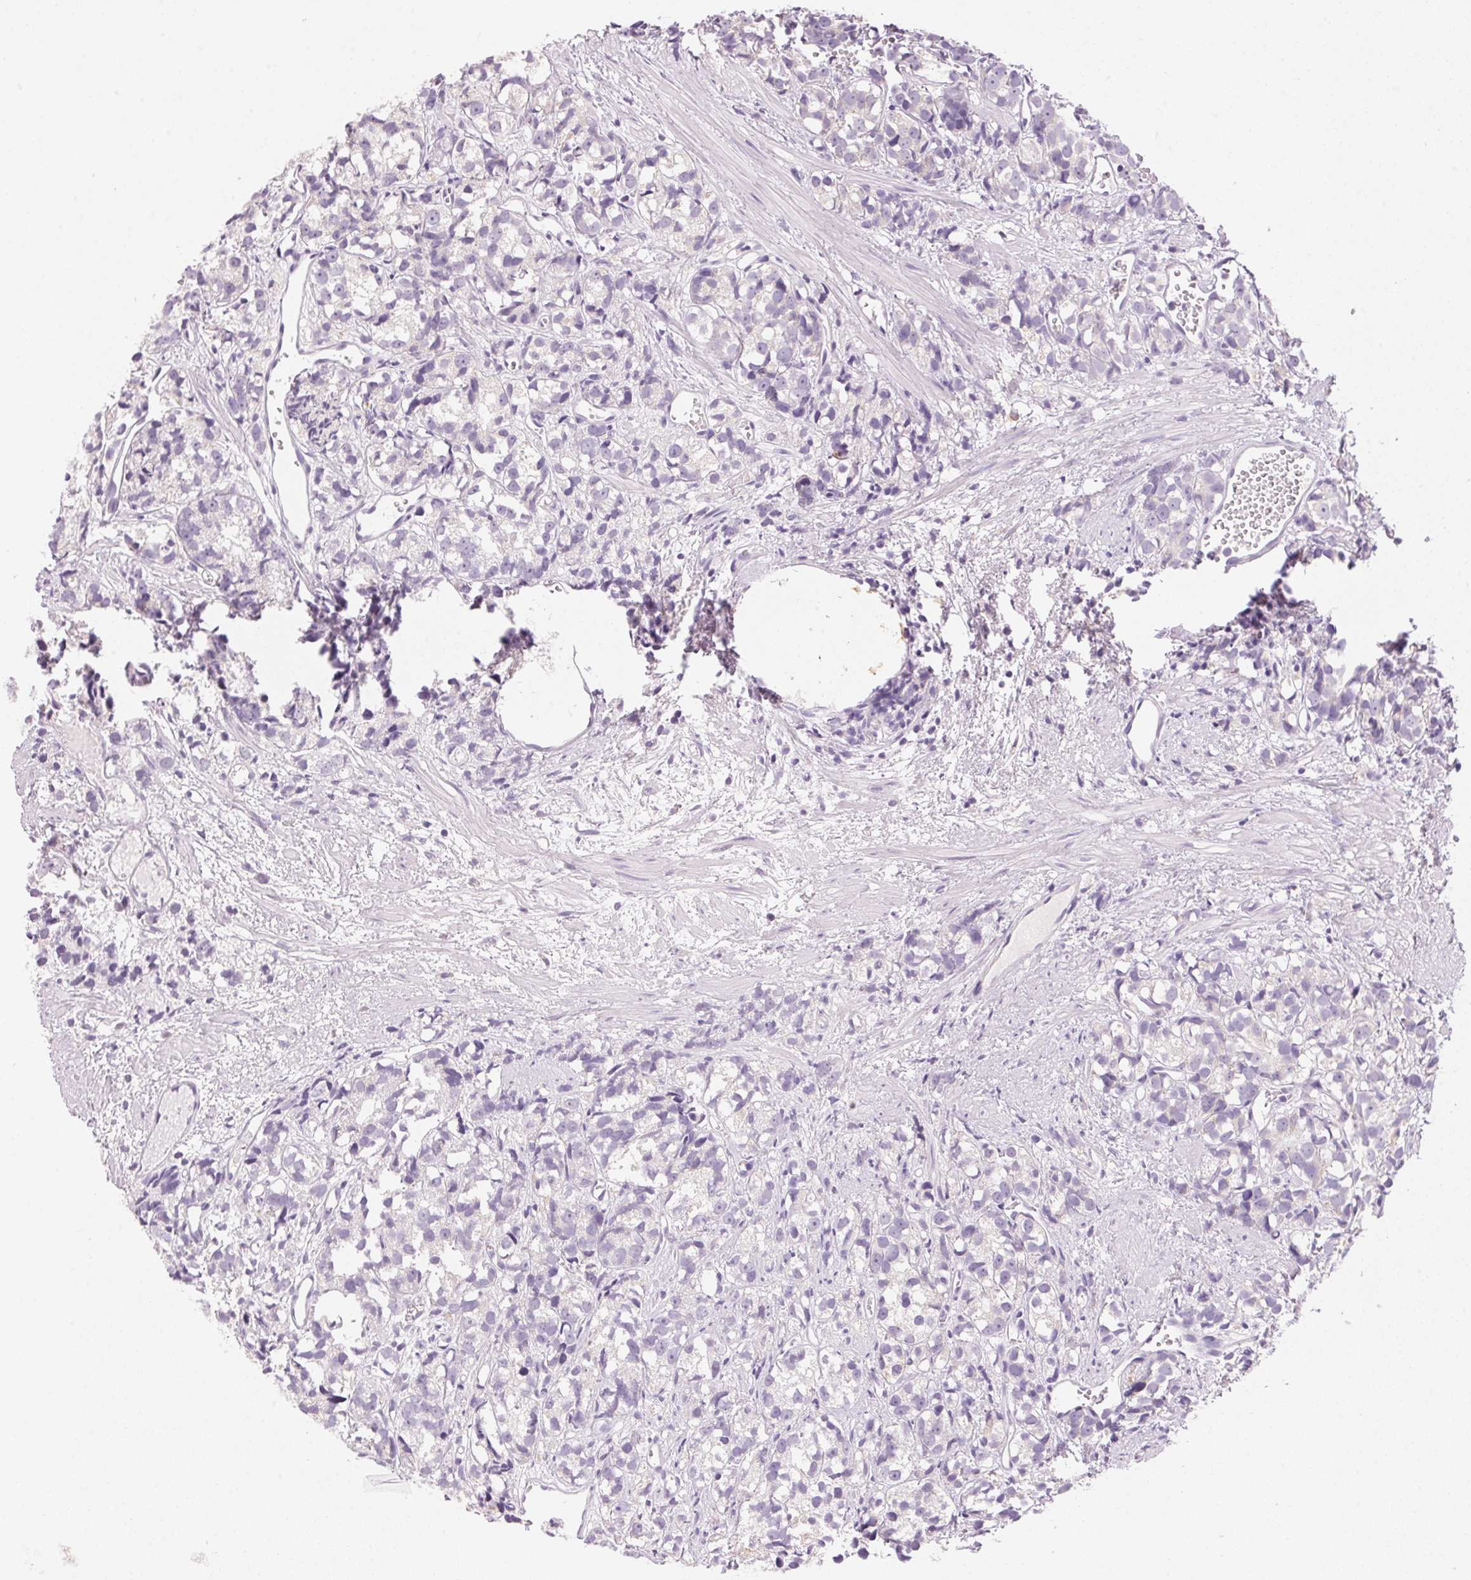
{"staining": {"intensity": "negative", "quantity": "none", "location": "none"}, "tissue": "prostate cancer", "cell_type": "Tumor cells", "image_type": "cancer", "snomed": [{"axis": "morphology", "description": "Adenocarcinoma, High grade"}, {"axis": "topography", "description": "Prostate"}], "caption": "An immunohistochemistry micrograph of prostate cancer (high-grade adenocarcinoma) is shown. There is no staining in tumor cells of prostate cancer (high-grade adenocarcinoma).", "gene": "HSD17B2", "patient": {"sex": "male", "age": 77}}